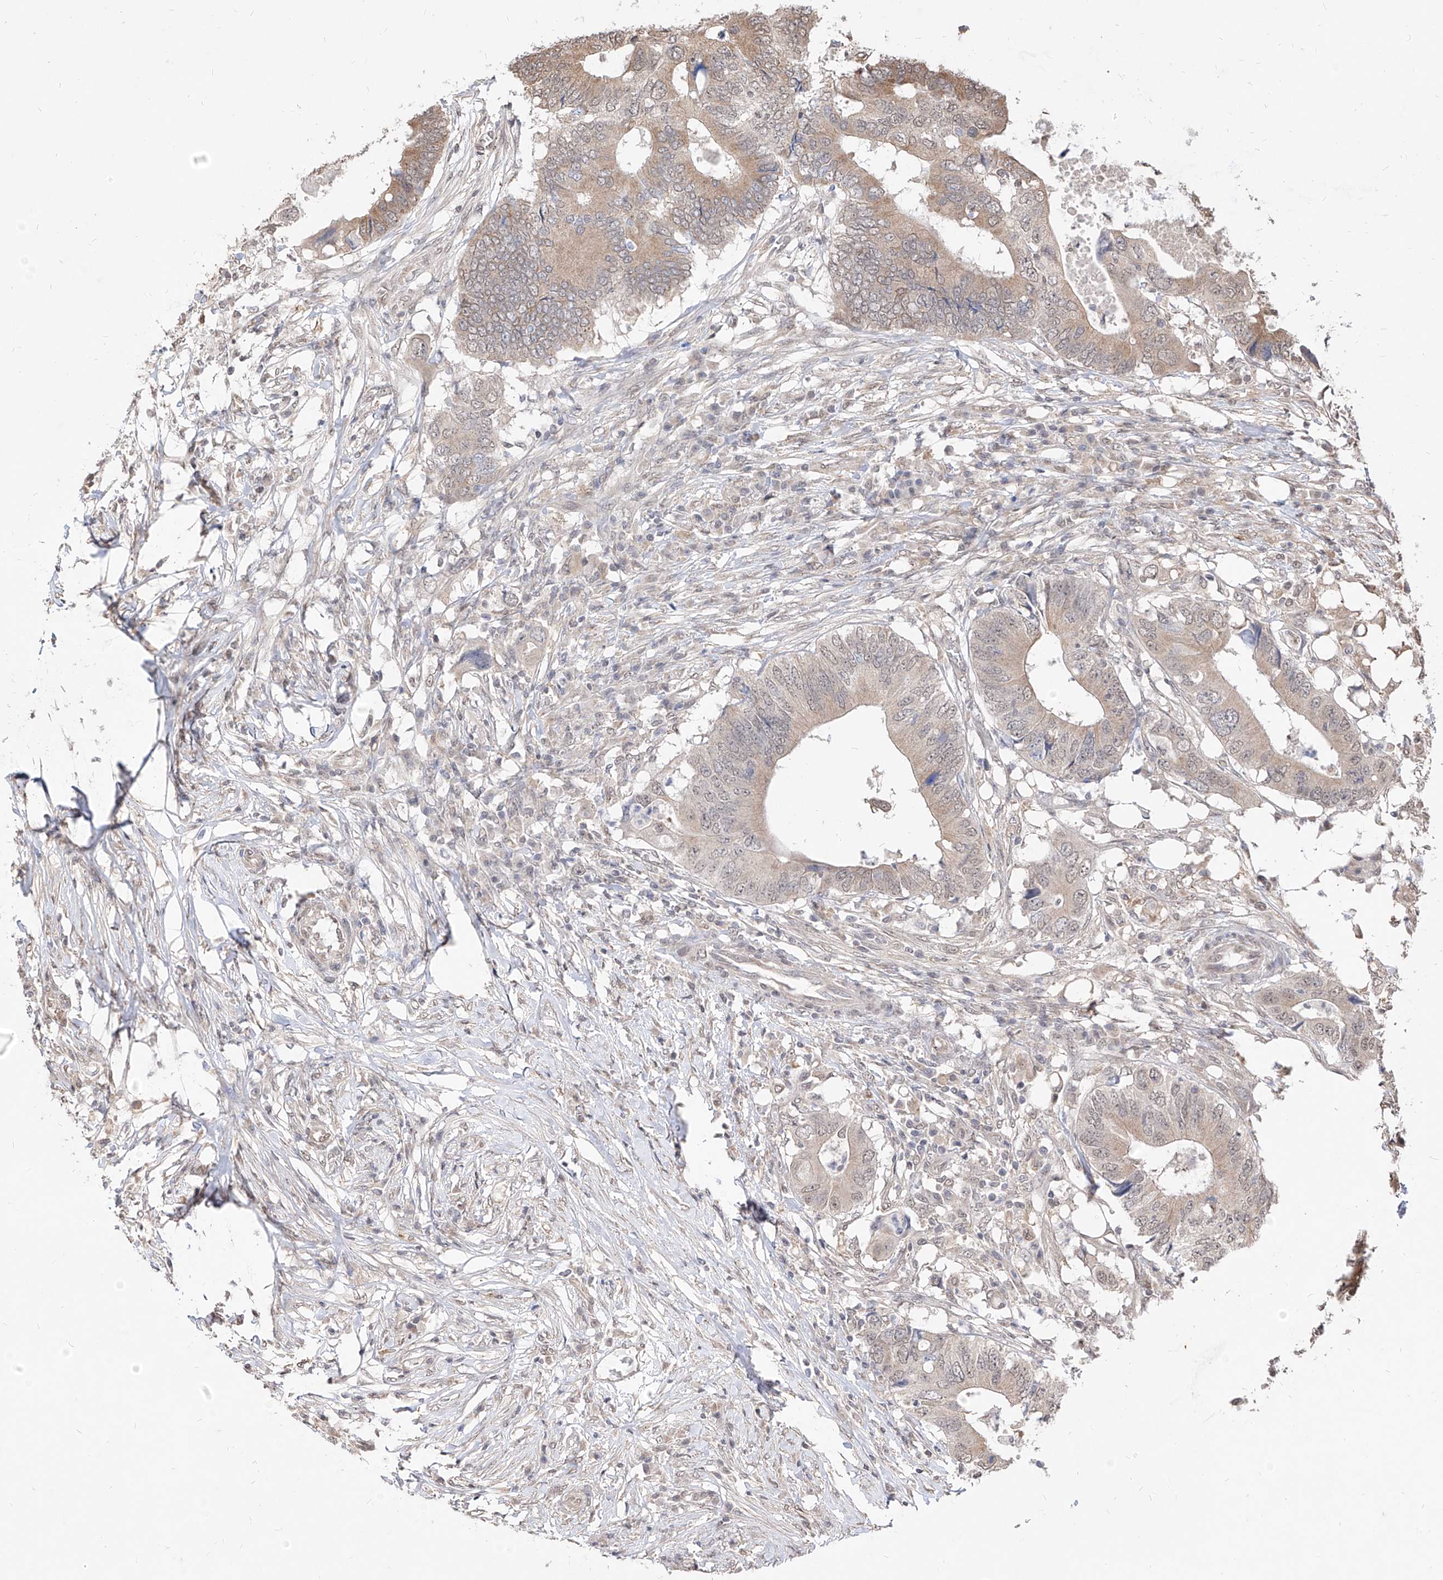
{"staining": {"intensity": "weak", "quantity": "25%-75%", "location": "cytoplasmic/membranous,nuclear"}, "tissue": "colorectal cancer", "cell_type": "Tumor cells", "image_type": "cancer", "snomed": [{"axis": "morphology", "description": "Adenocarcinoma, NOS"}, {"axis": "topography", "description": "Colon"}], "caption": "An immunohistochemistry (IHC) image of neoplastic tissue is shown. Protein staining in brown labels weak cytoplasmic/membranous and nuclear positivity in colorectal cancer (adenocarcinoma) within tumor cells.", "gene": "C8orf82", "patient": {"sex": "male", "age": 71}}